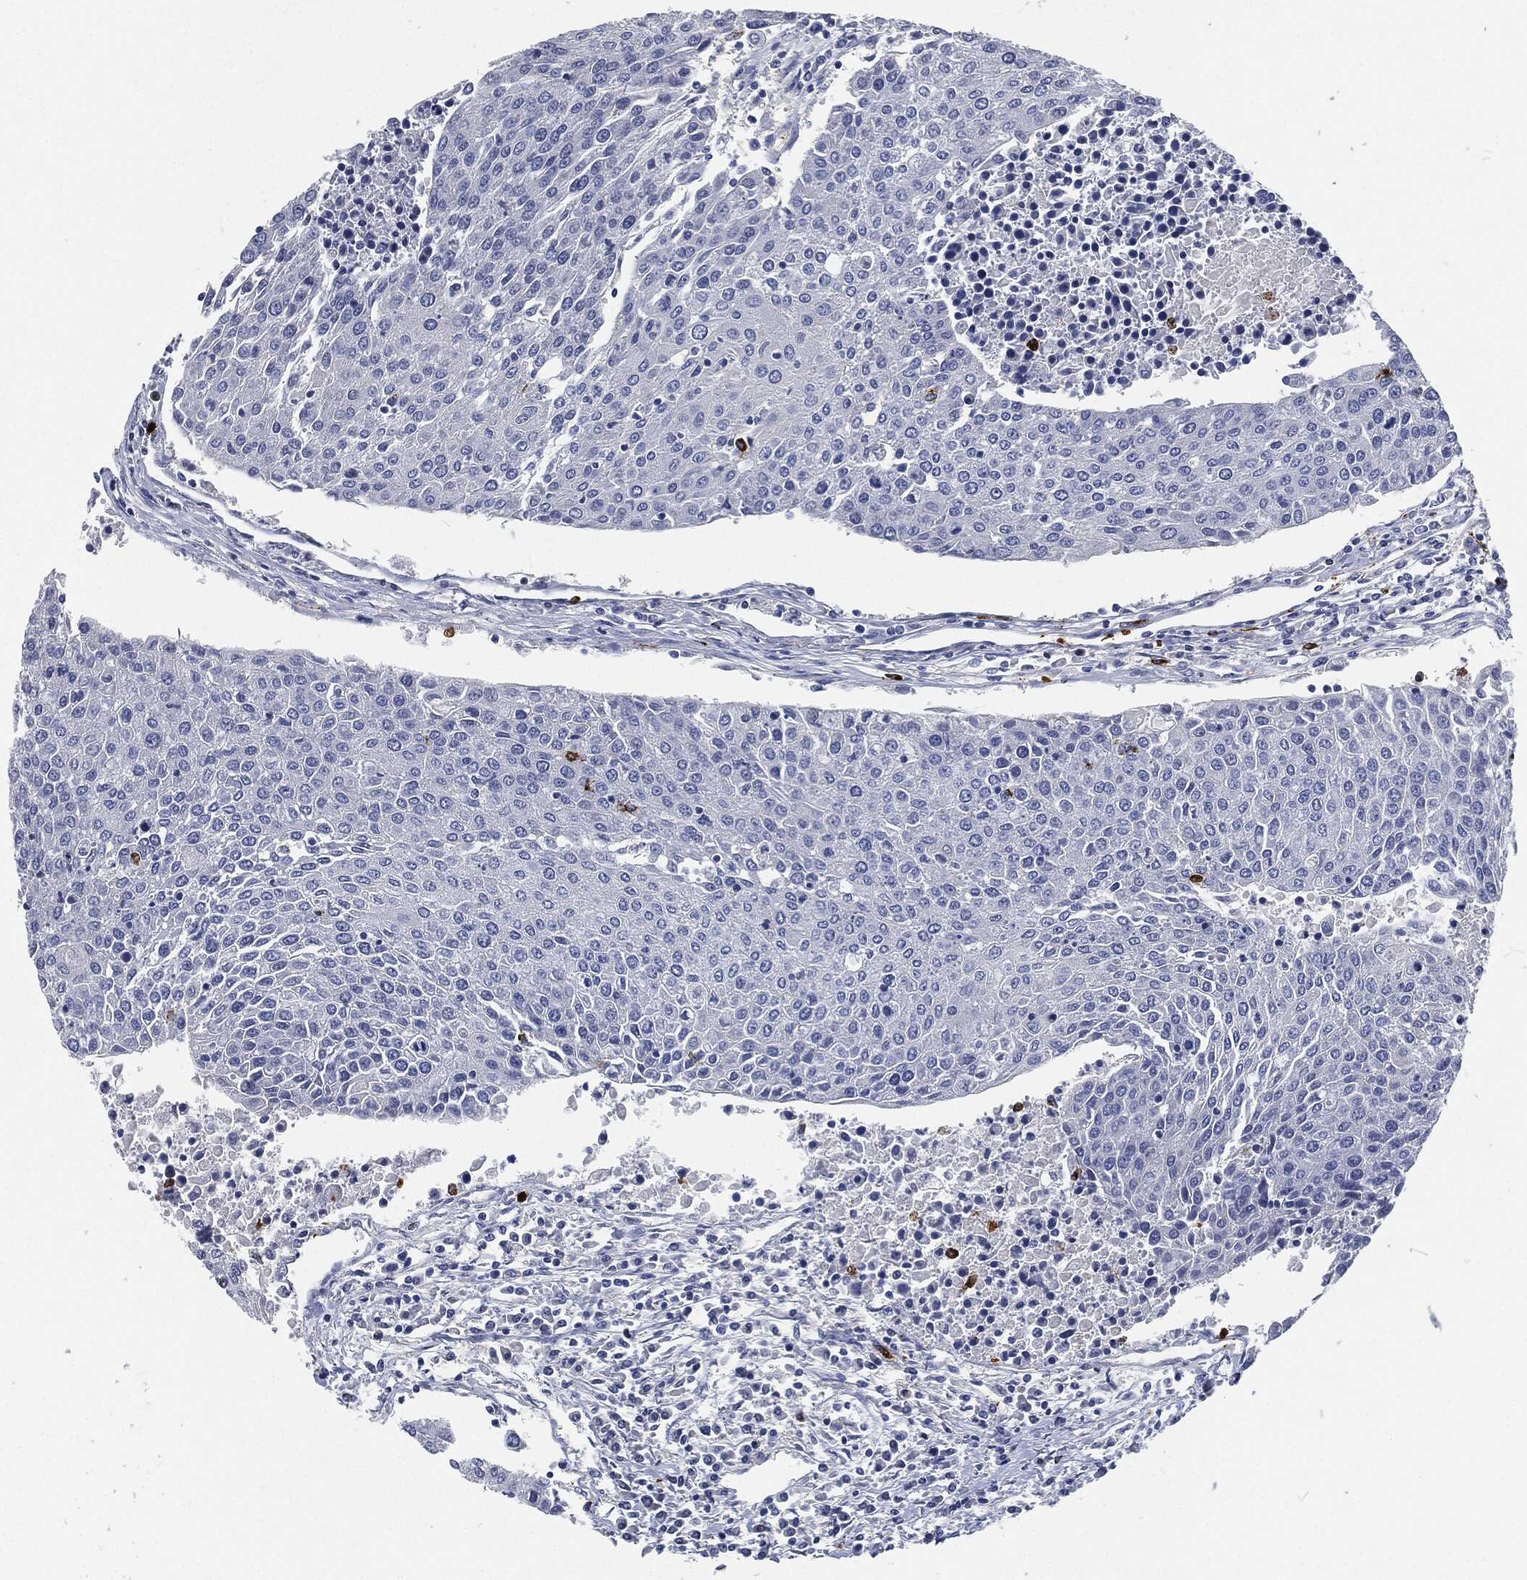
{"staining": {"intensity": "negative", "quantity": "none", "location": "none"}, "tissue": "urothelial cancer", "cell_type": "Tumor cells", "image_type": "cancer", "snomed": [{"axis": "morphology", "description": "Urothelial carcinoma, High grade"}, {"axis": "topography", "description": "Urinary bladder"}], "caption": "Tumor cells show no significant positivity in urothelial cancer.", "gene": "MPO", "patient": {"sex": "female", "age": 85}}